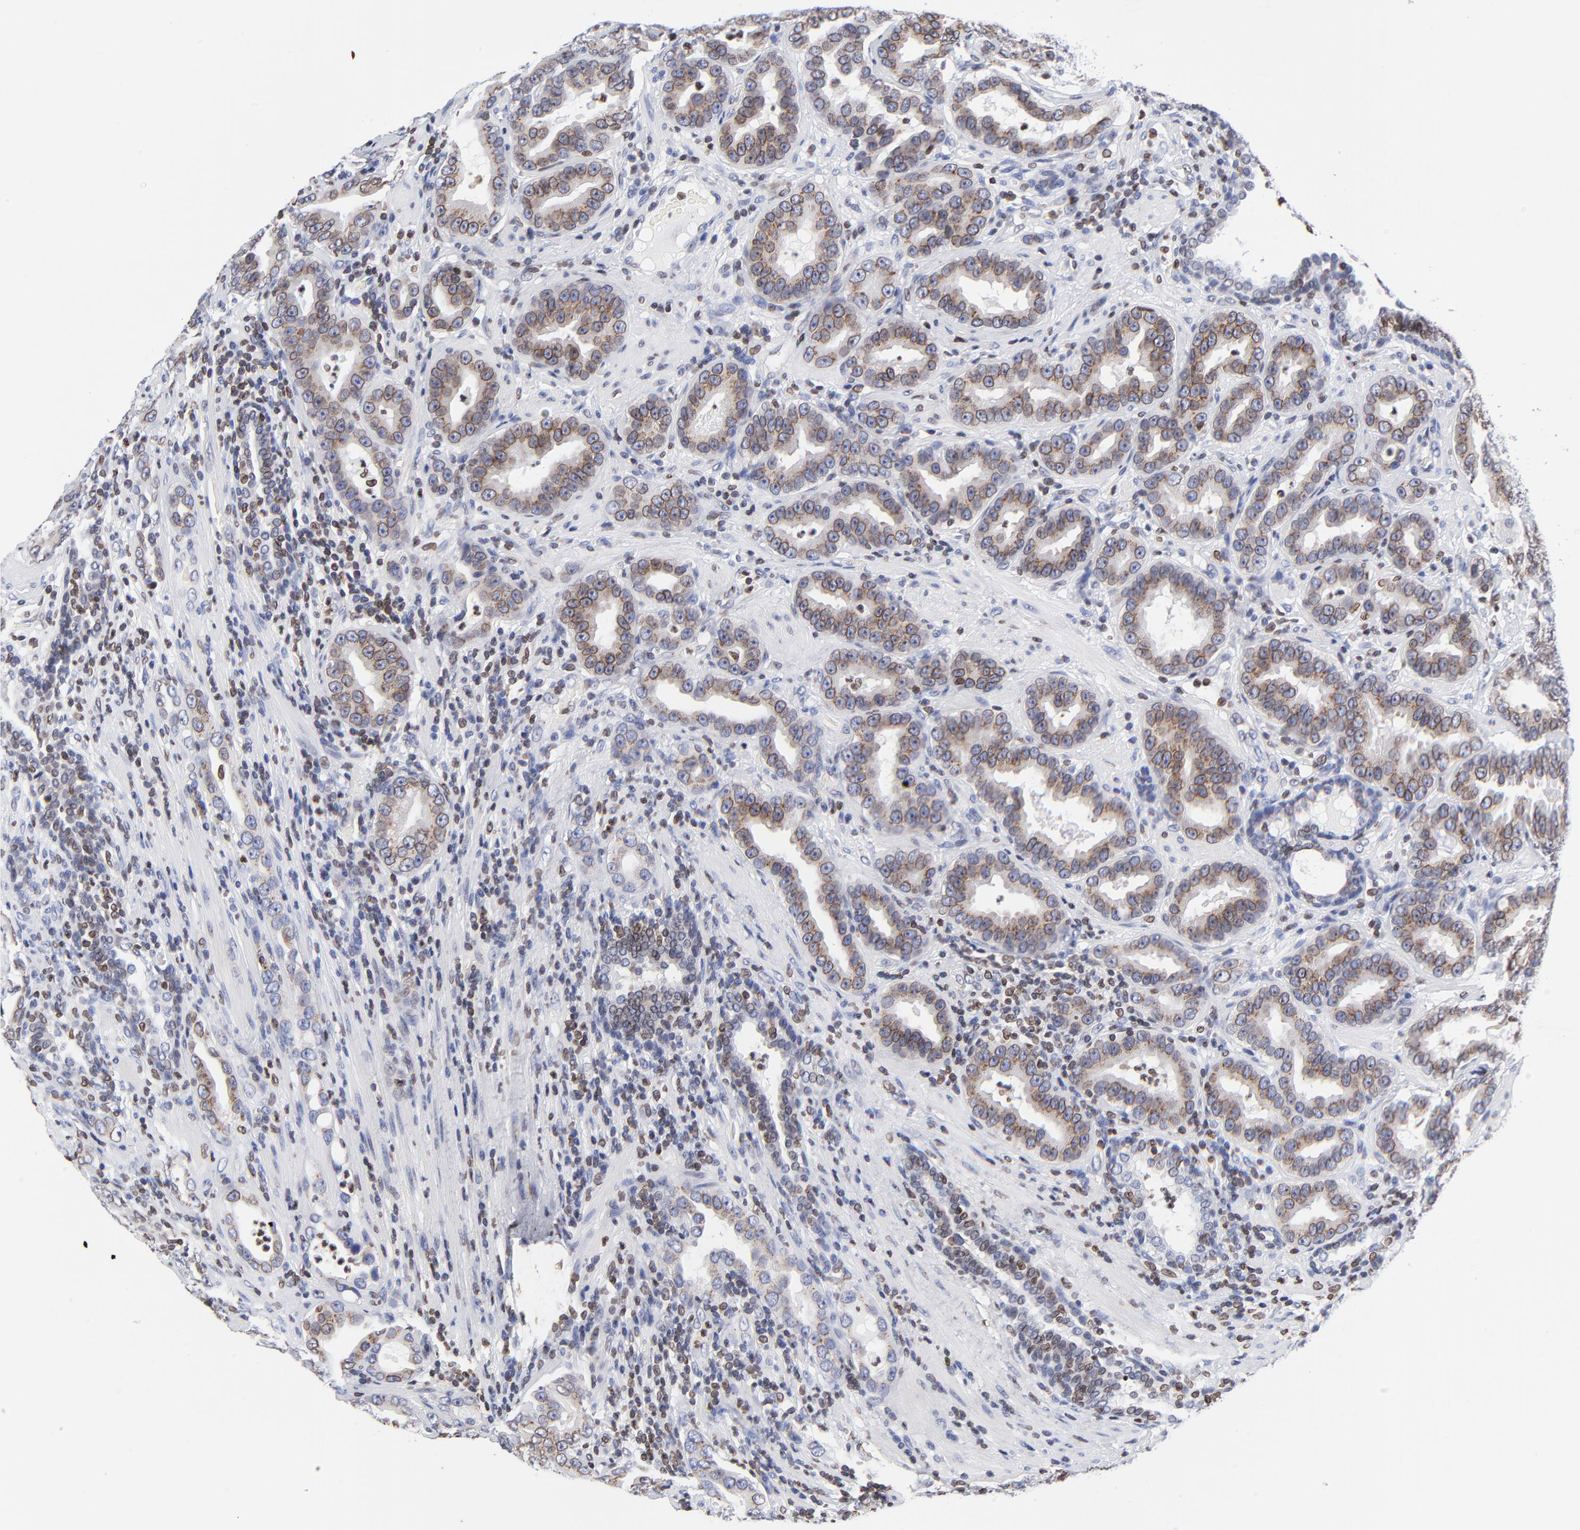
{"staining": {"intensity": "weak", "quantity": "25%-75%", "location": "cytoplasmic/membranous,nuclear"}, "tissue": "prostate cancer", "cell_type": "Tumor cells", "image_type": "cancer", "snomed": [{"axis": "morphology", "description": "Adenocarcinoma, Low grade"}, {"axis": "topography", "description": "Prostate"}], "caption": "This micrograph demonstrates prostate cancer (low-grade adenocarcinoma) stained with immunohistochemistry (IHC) to label a protein in brown. The cytoplasmic/membranous and nuclear of tumor cells show weak positivity for the protein. Nuclei are counter-stained blue.", "gene": "THAP7", "patient": {"sex": "male", "age": 59}}